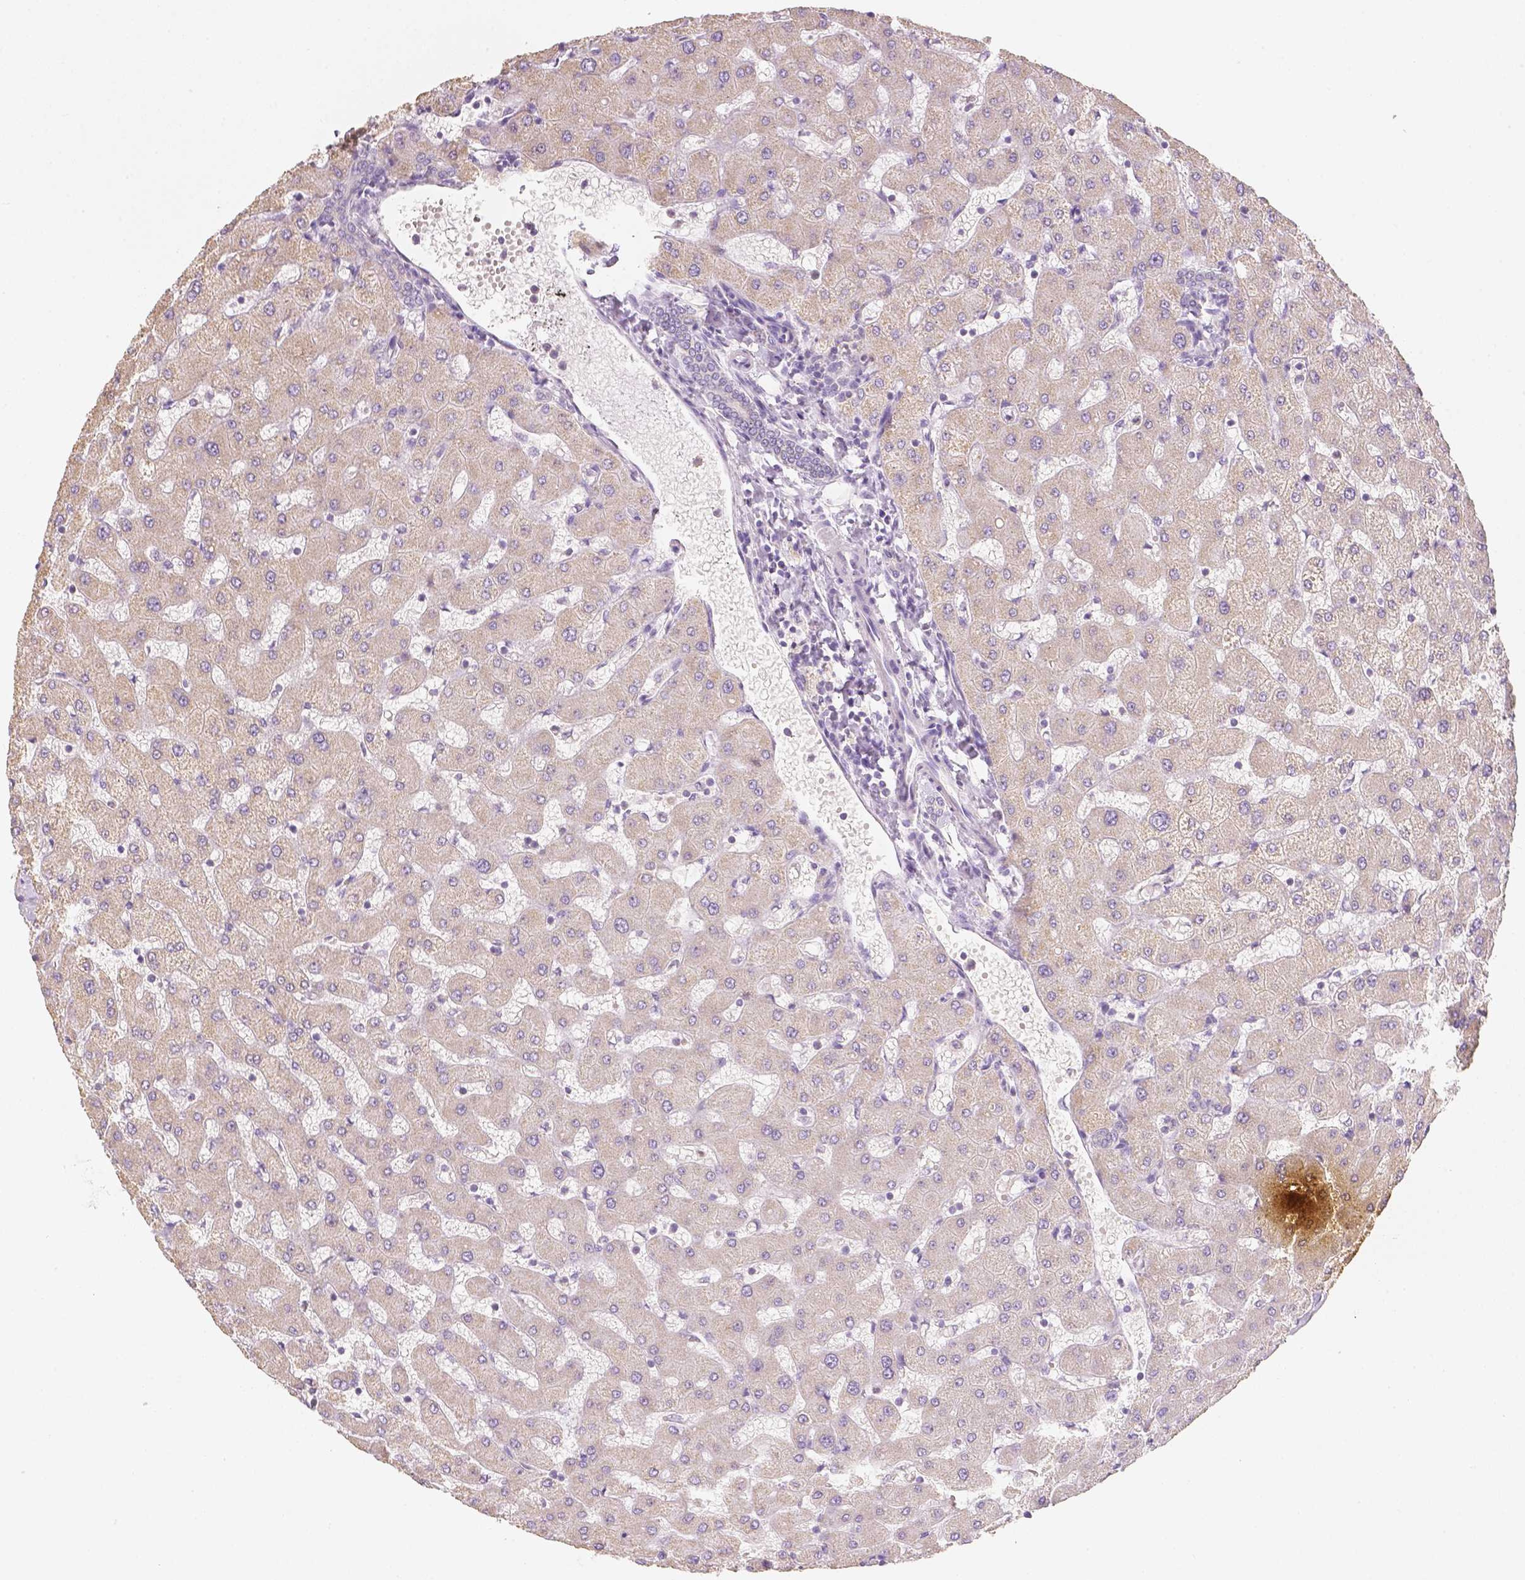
{"staining": {"intensity": "weak", "quantity": "25%-75%", "location": "cytoplasmic/membranous"}, "tissue": "liver", "cell_type": "Cholangiocytes", "image_type": "normal", "snomed": [{"axis": "morphology", "description": "Normal tissue, NOS"}, {"axis": "topography", "description": "Liver"}], "caption": "Liver stained with immunohistochemistry (IHC) demonstrates weak cytoplasmic/membranous expression in about 25%-75% of cholangiocytes. Using DAB (3,3'-diaminobenzidine) (brown) and hematoxylin (blue) stains, captured at high magnification using brightfield microscopy.", "gene": "NVL", "patient": {"sex": "female", "age": 63}}